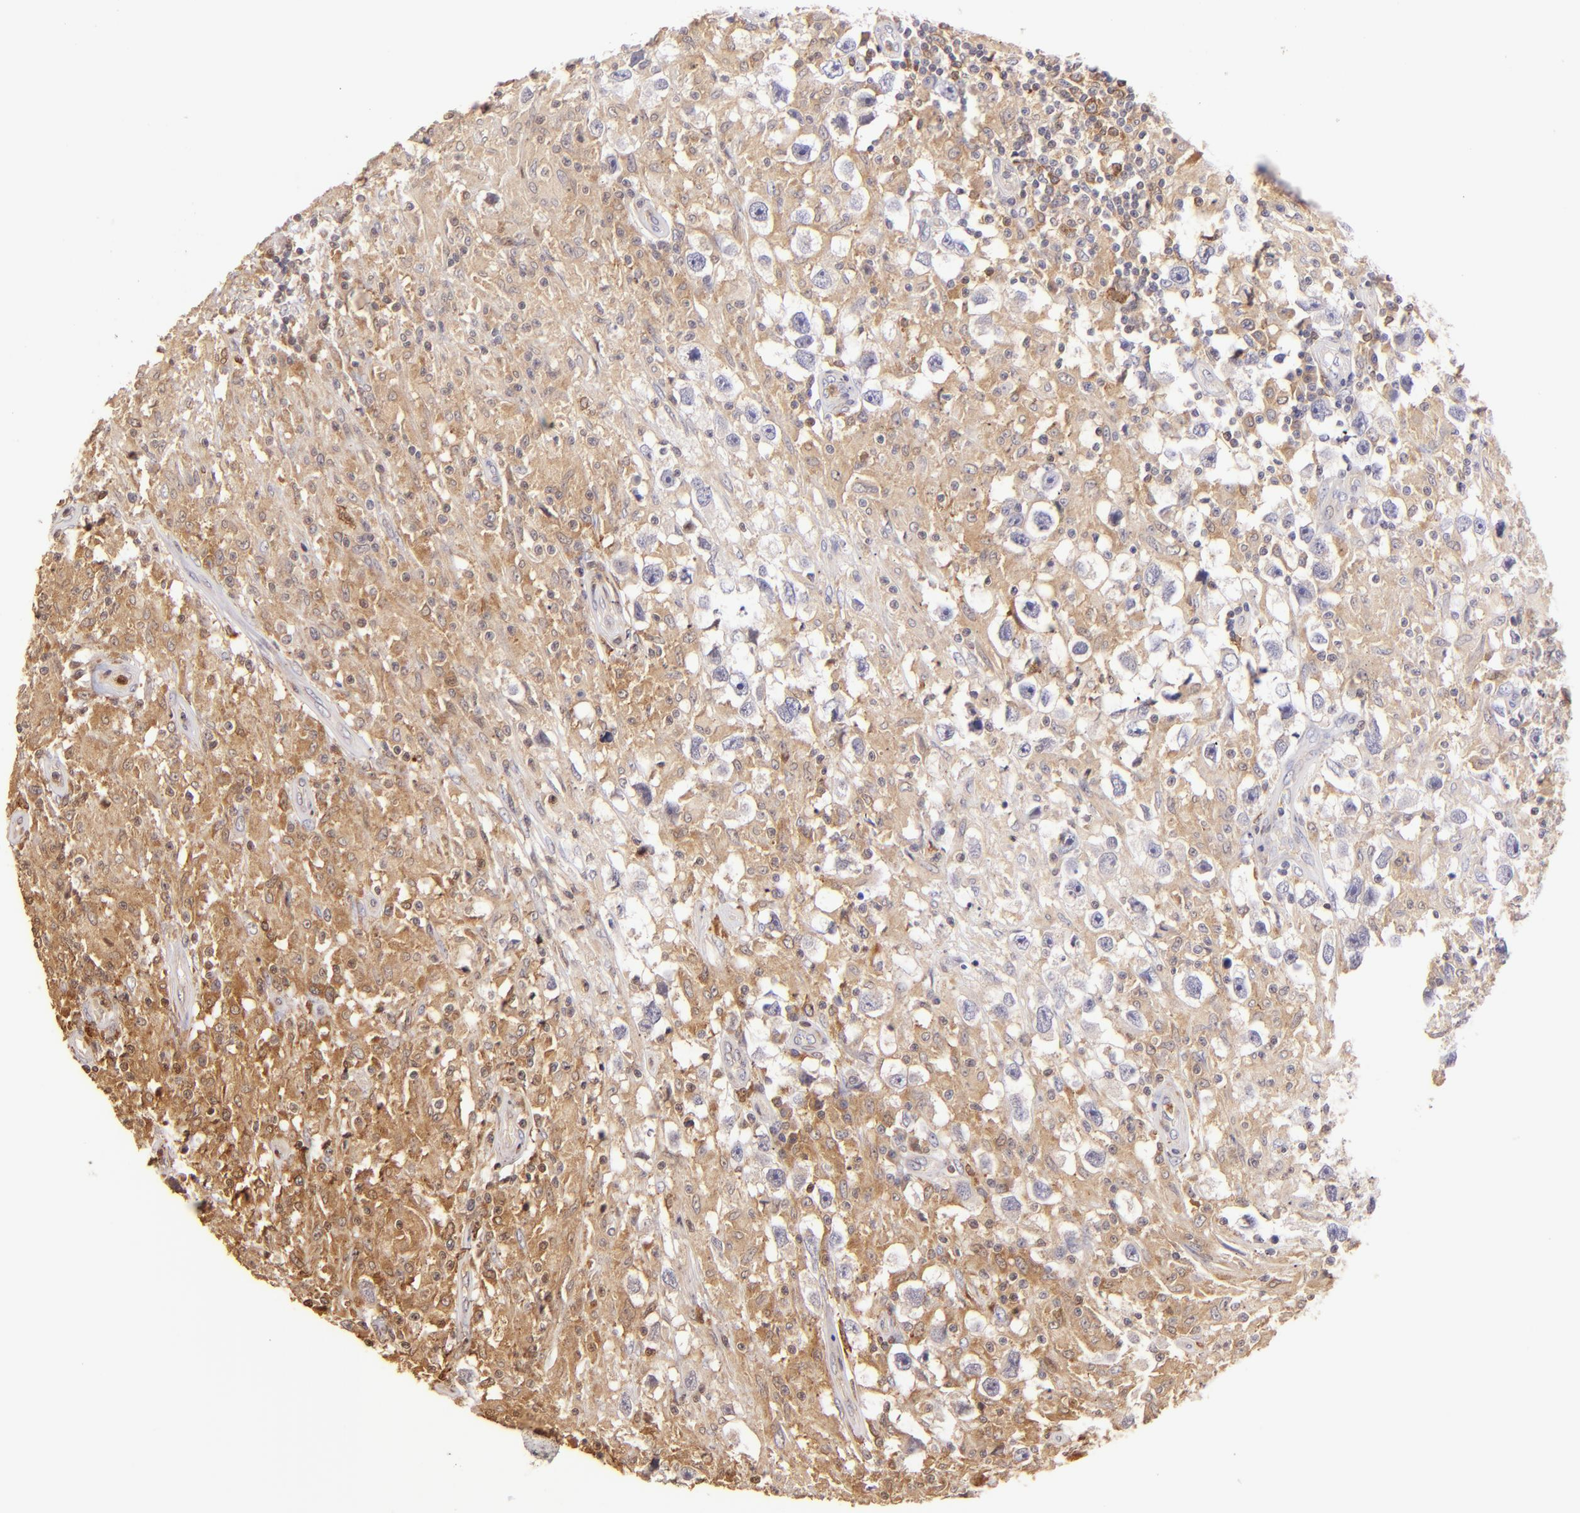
{"staining": {"intensity": "moderate", "quantity": "25%-75%", "location": "cytoplasmic/membranous"}, "tissue": "testis cancer", "cell_type": "Tumor cells", "image_type": "cancer", "snomed": [{"axis": "morphology", "description": "Seminoma, NOS"}, {"axis": "topography", "description": "Testis"}], "caption": "Immunohistochemical staining of human testis cancer (seminoma) shows moderate cytoplasmic/membranous protein positivity in approximately 25%-75% of tumor cells.", "gene": "BTK", "patient": {"sex": "male", "age": 34}}